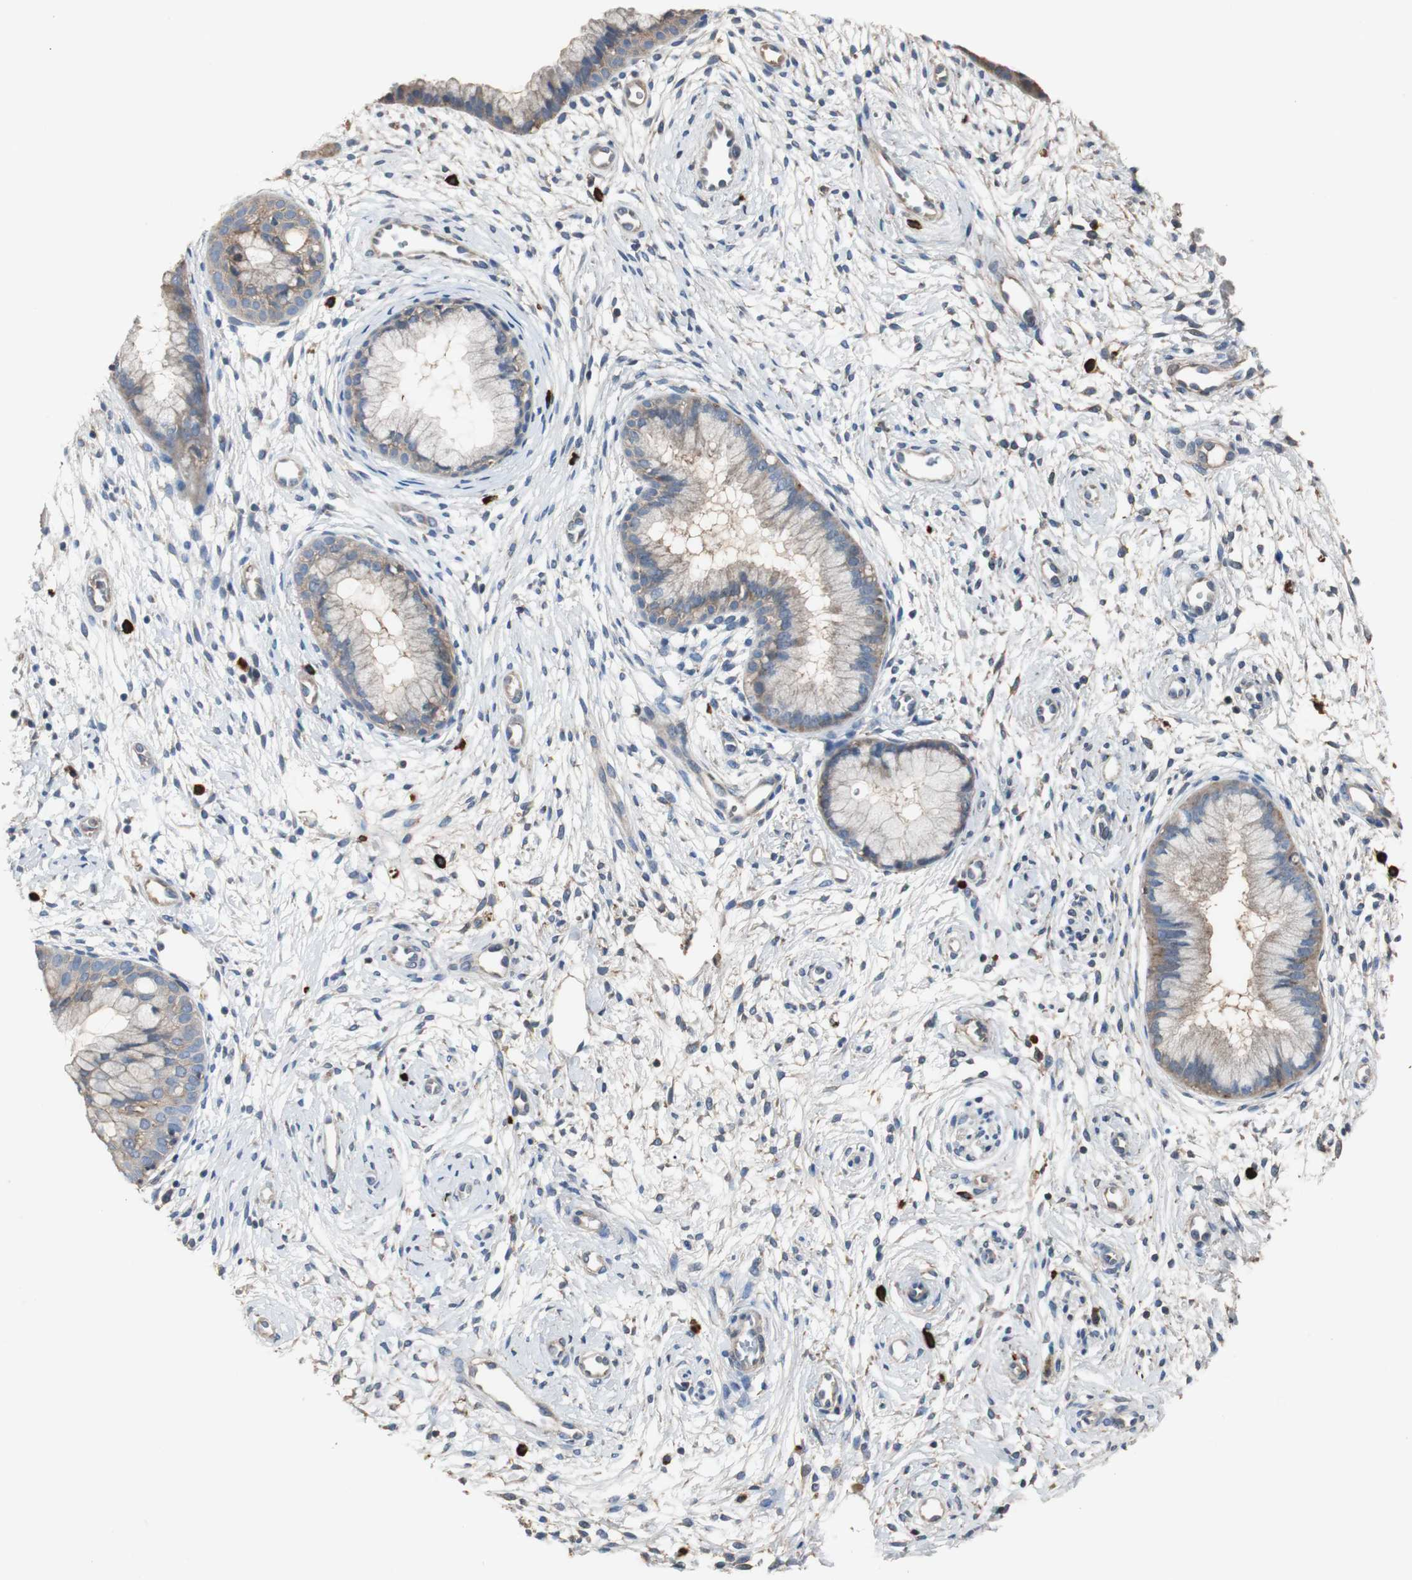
{"staining": {"intensity": "weak", "quantity": ">75%", "location": "cytoplasmic/membranous"}, "tissue": "cervix", "cell_type": "Glandular cells", "image_type": "normal", "snomed": [{"axis": "morphology", "description": "Normal tissue, NOS"}, {"axis": "topography", "description": "Cervix"}], "caption": "Cervix was stained to show a protein in brown. There is low levels of weak cytoplasmic/membranous staining in about >75% of glandular cells. (brown staining indicates protein expression, while blue staining denotes nuclei).", "gene": "TNFRSF14", "patient": {"sex": "female", "age": 39}}